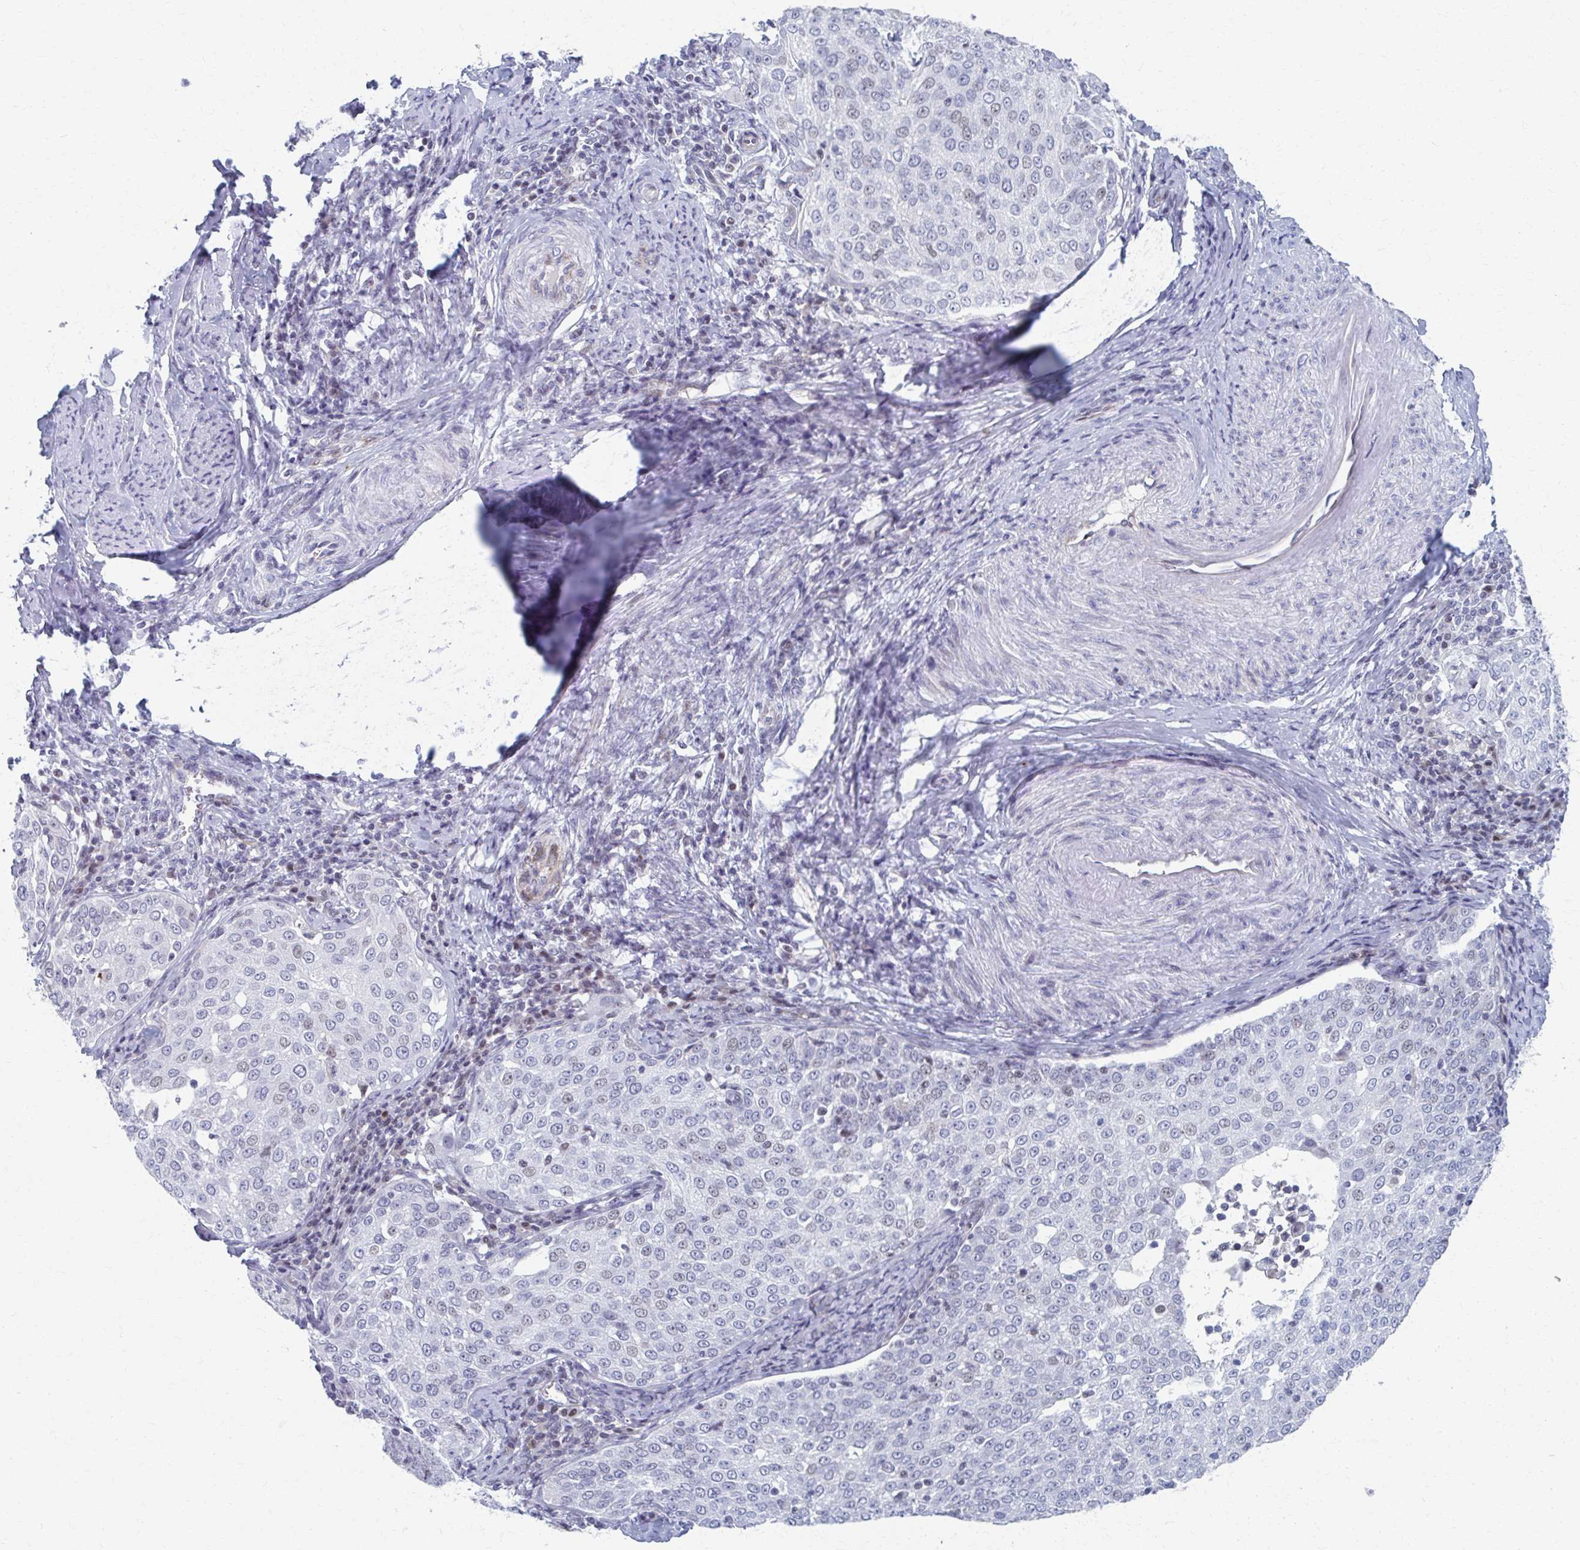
{"staining": {"intensity": "negative", "quantity": "none", "location": "none"}, "tissue": "cervical cancer", "cell_type": "Tumor cells", "image_type": "cancer", "snomed": [{"axis": "morphology", "description": "Squamous cell carcinoma, NOS"}, {"axis": "topography", "description": "Cervix"}], "caption": "Human cervical squamous cell carcinoma stained for a protein using immunohistochemistry shows no positivity in tumor cells.", "gene": "ABHD16B", "patient": {"sex": "female", "age": 57}}